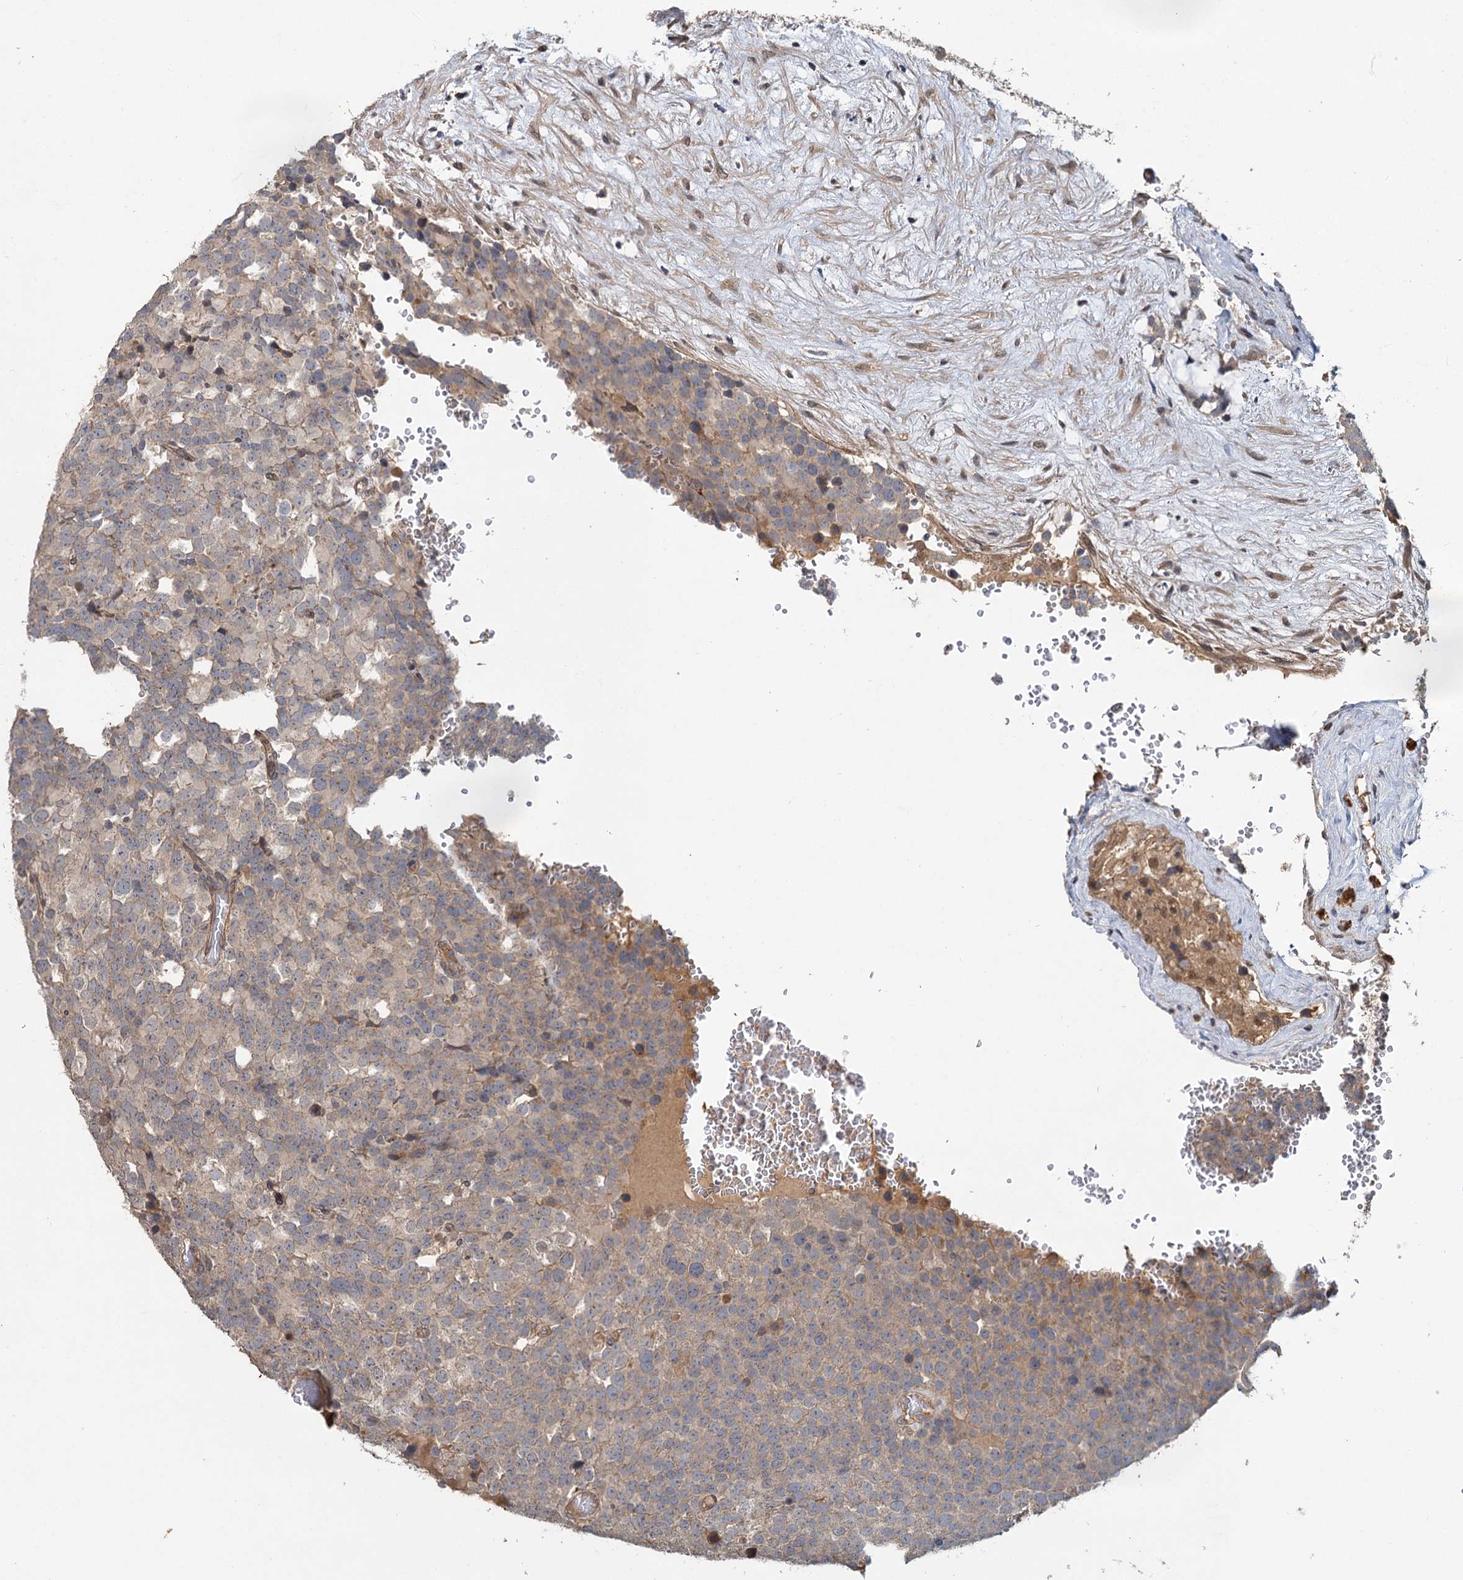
{"staining": {"intensity": "weak", "quantity": "25%-75%", "location": "cytoplasmic/membranous"}, "tissue": "testis cancer", "cell_type": "Tumor cells", "image_type": "cancer", "snomed": [{"axis": "morphology", "description": "Seminoma, NOS"}, {"axis": "topography", "description": "Testis"}], "caption": "A low amount of weak cytoplasmic/membranous staining is present in about 25%-75% of tumor cells in testis cancer (seminoma) tissue.", "gene": "ZNF324", "patient": {"sex": "male", "age": 71}}